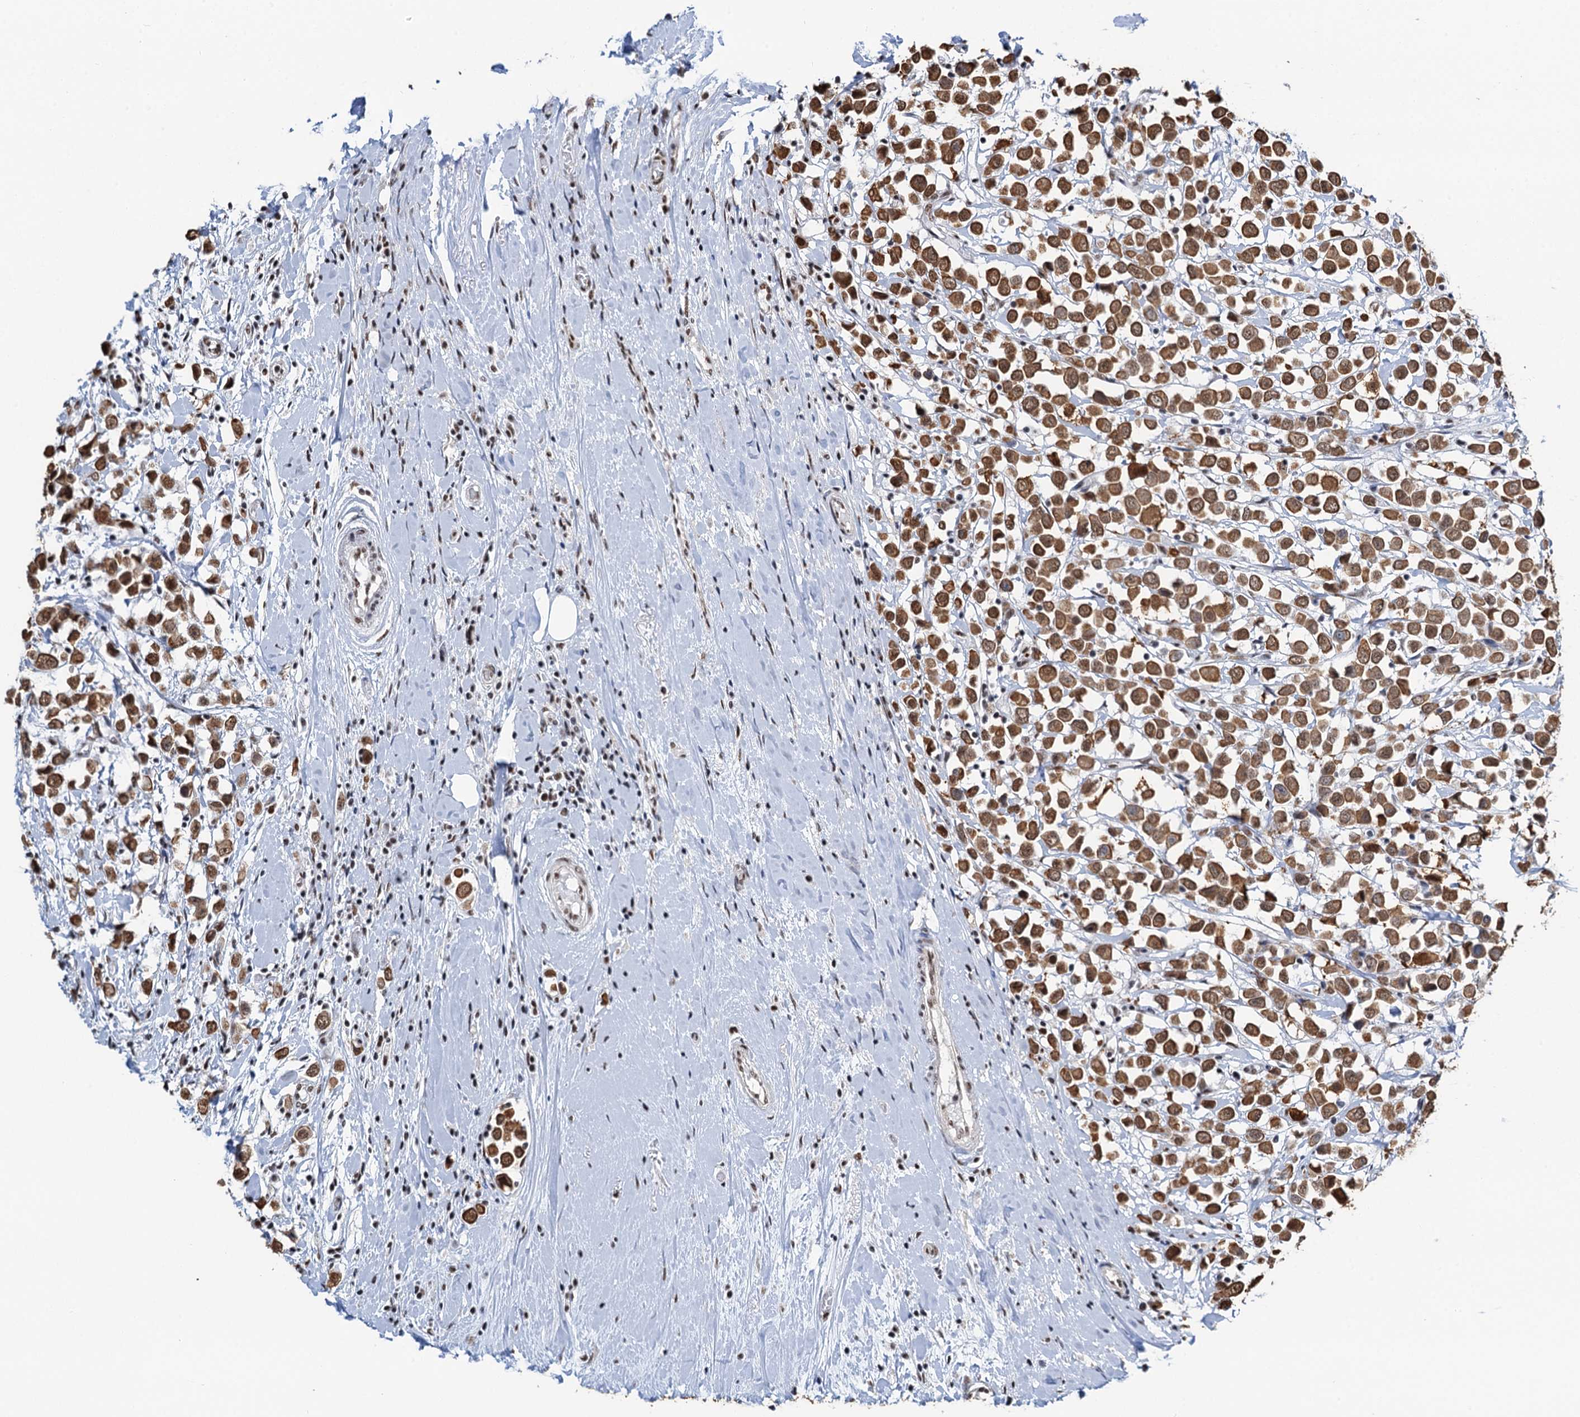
{"staining": {"intensity": "strong", "quantity": ">75%", "location": "cytoplasmic/membranous"}, "tissue": "breast cancer", "cell_type": "Tumor cells", "image_type": "cancer", "snomed": [{"axis": "morphology", "description": "Duct carcinoma"}, {"axis": "topography", "description": "Breast"}], "caption": "This is a photomicrograph of immunohistochemistry (IHC) staining of breast cancer, which shows strong staining in the cytoplasmic/membranous of tumor cells.", "gene": "ZNF609", "patient": {"sex": "female", "age": 61}}